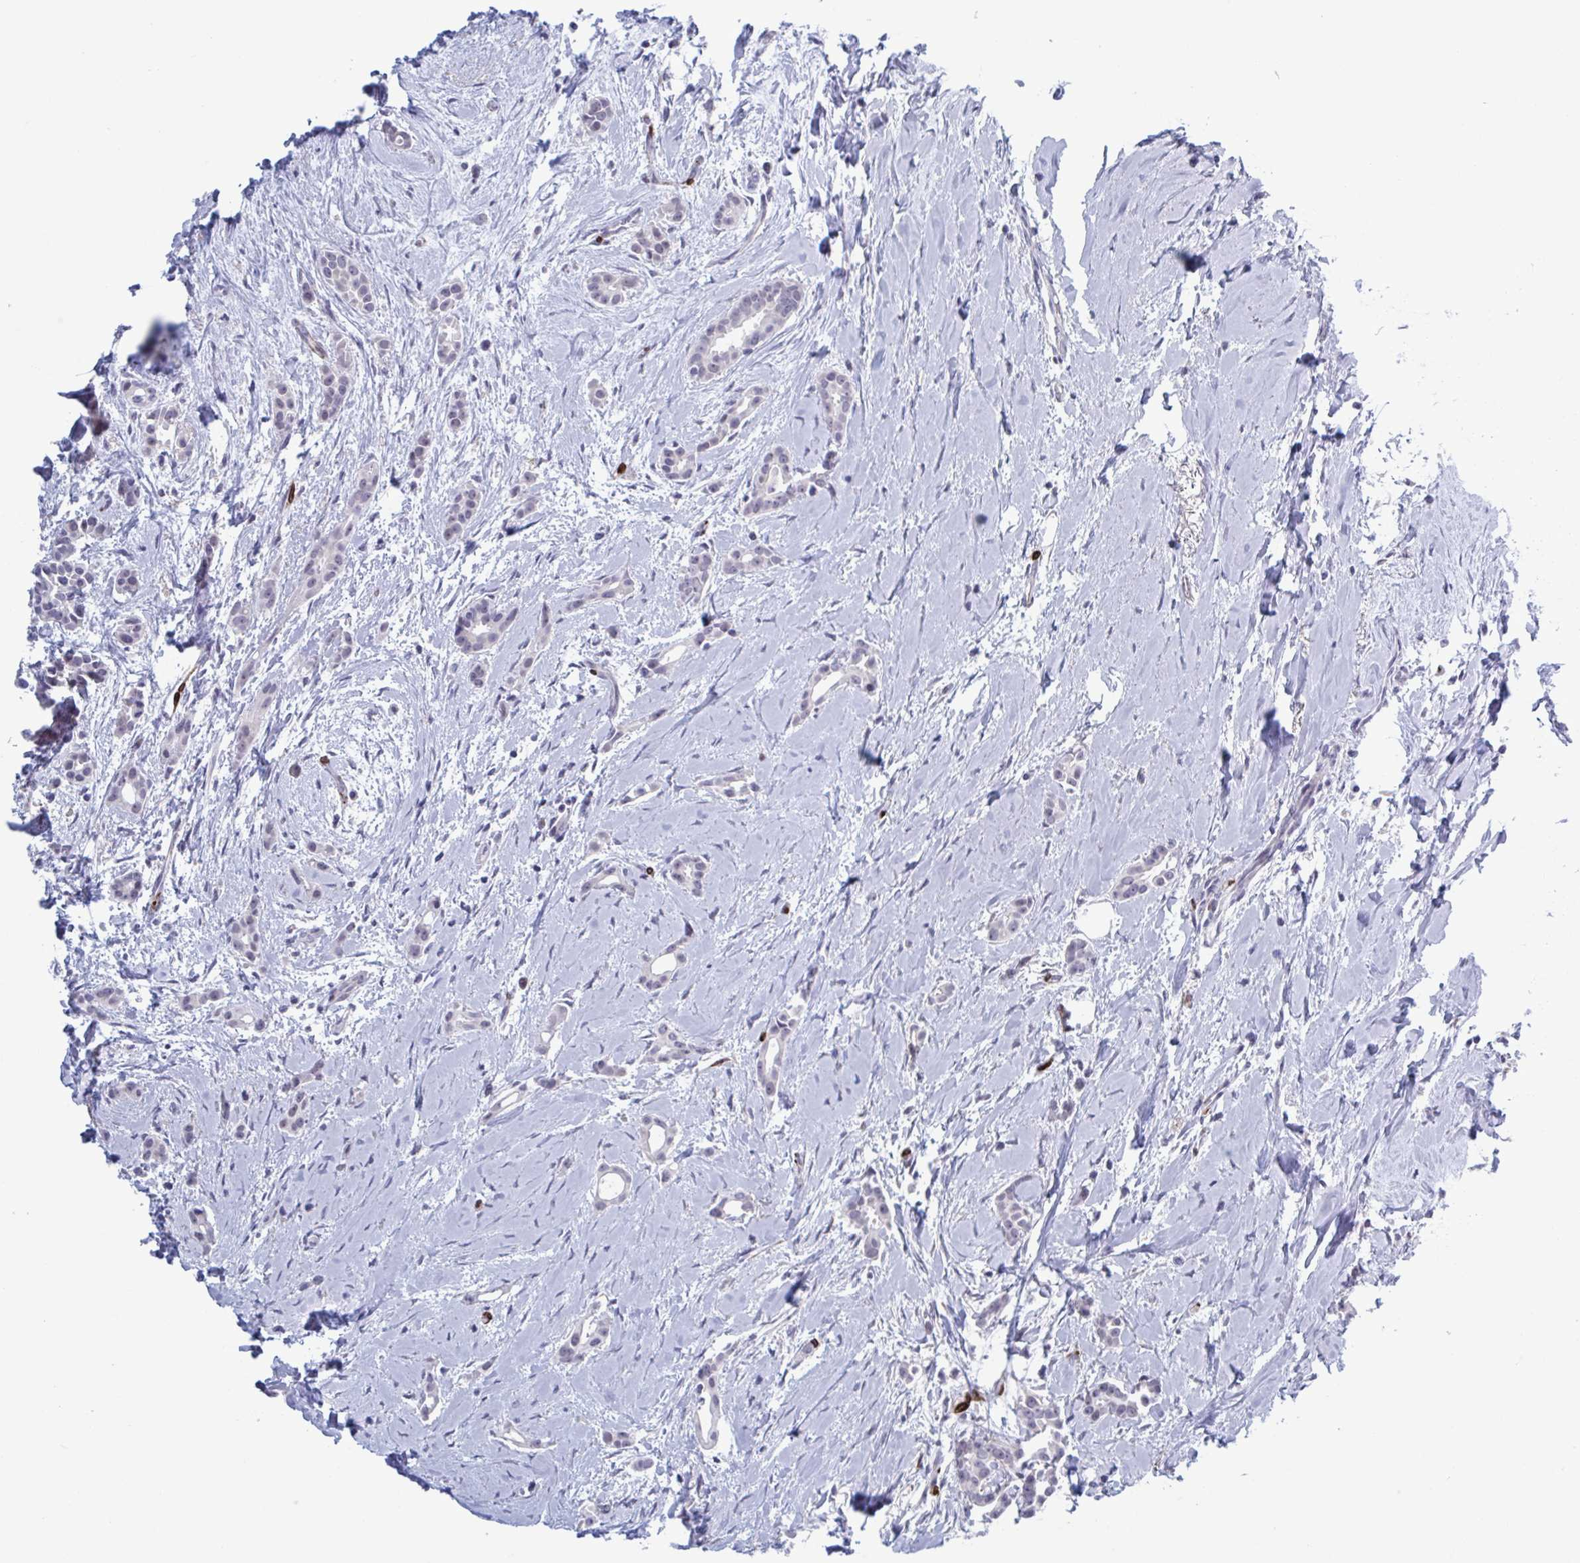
{"staining": {"intensity": "negative", "quantity": "none", "location": "none"}, "tissue": "breast cancer", "cell_type": "Tumor cells", "image_type": "cancer", "snomed": [{"axis": "morphology", "description": "Duct carcinoma"}, {"axis": "topography", "description": "Breast"}], "caption": "This is an immunohistochemistry micrograph of human breast cancer. There is no positivity in tumor cells.", "gene": "HSD11B2", "patient": {"sex": "female", "age": 64}}